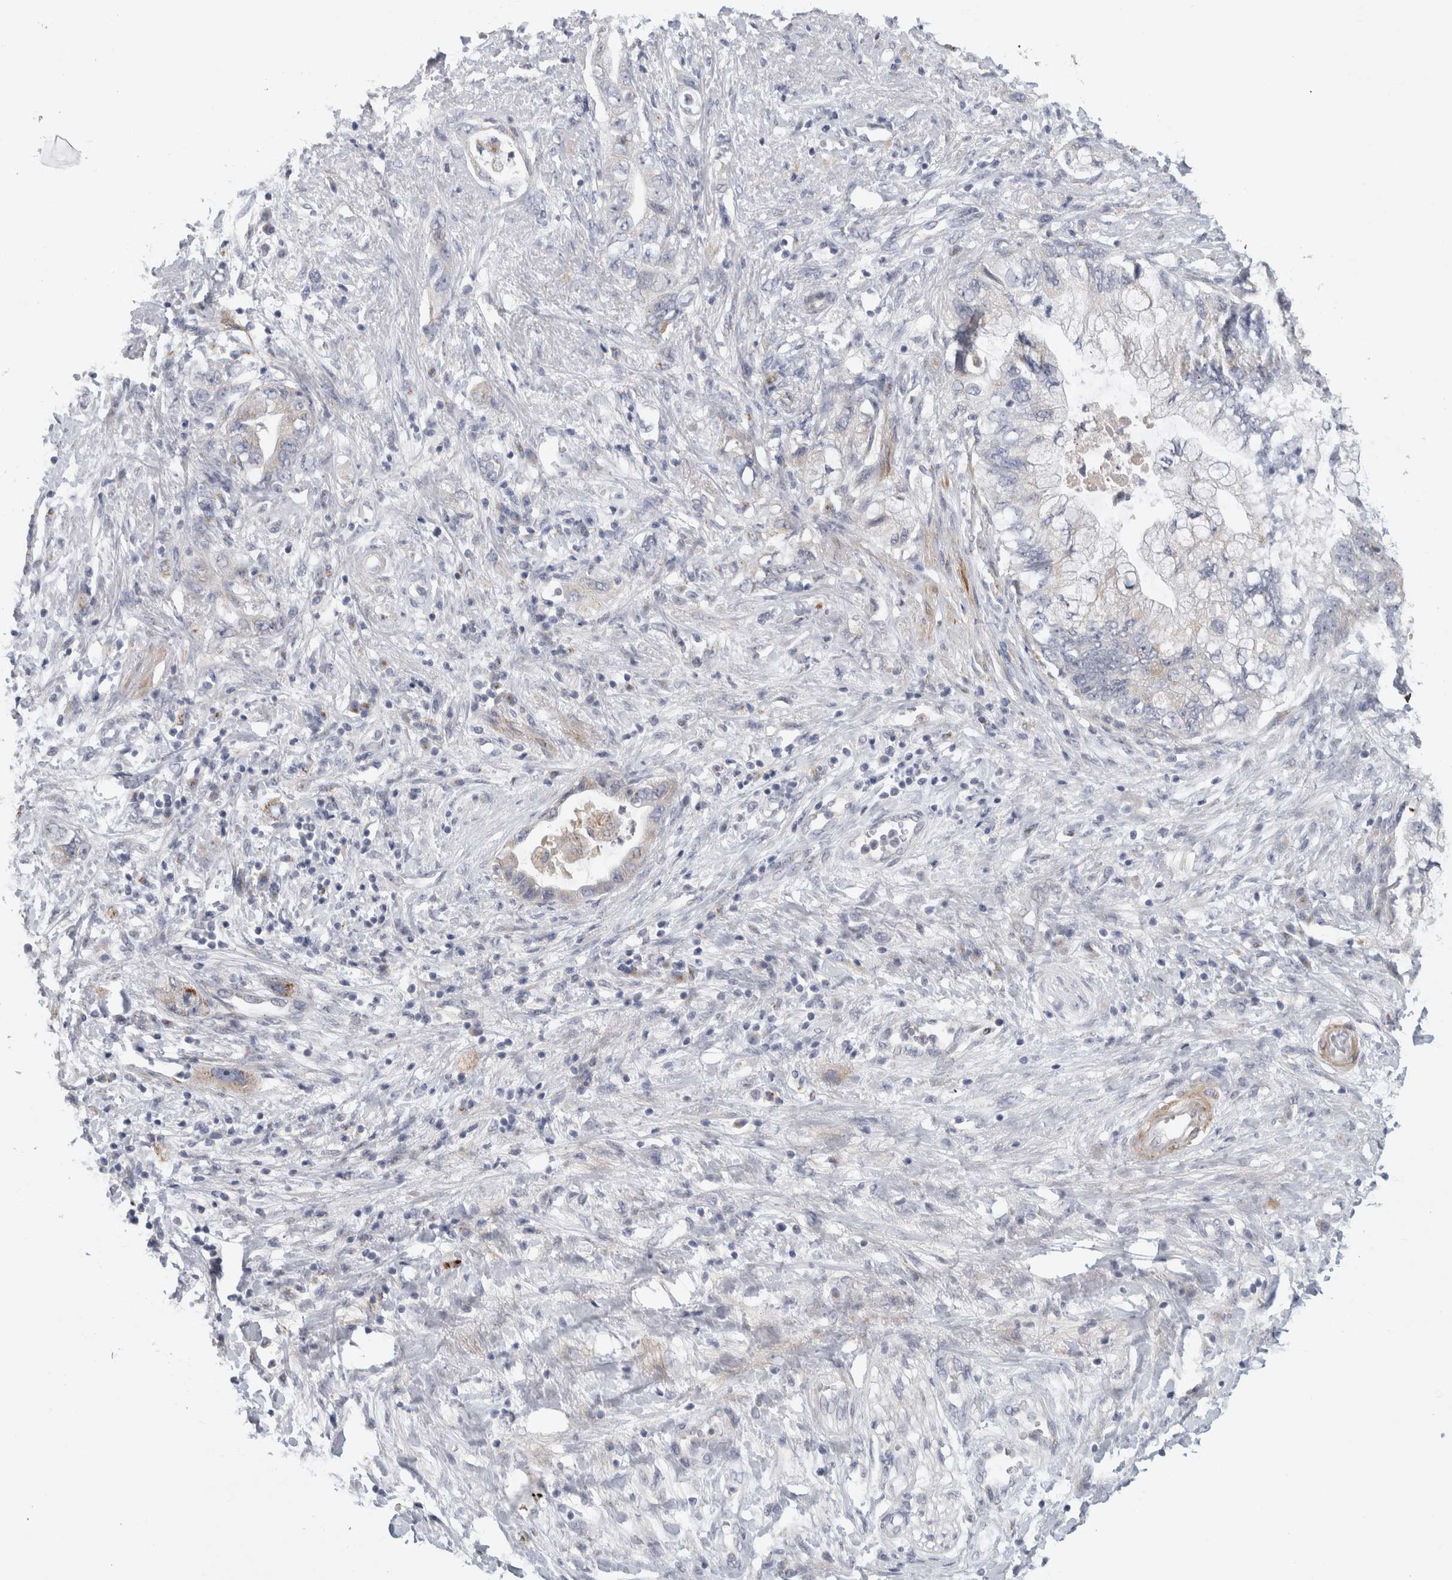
{"staining": {"intensity": "negative", "quantity": "none", "location": "none"}, "tissue": "pancreatic cancer", "cell_type": "Tumor cells", "image_type": "cancer", "snomed": [{"axis": "morphology", "description": "Adenocarcinoma, NOS"}, {"axis": "topography", "description": "Pancreas"}], "caption": "Pancreatic cancer was stained to show a protein in brown. There is no significant positivity in tumor cells.", "gene": "MGAT1", "patient": {"sex": "female", "age": 73}}